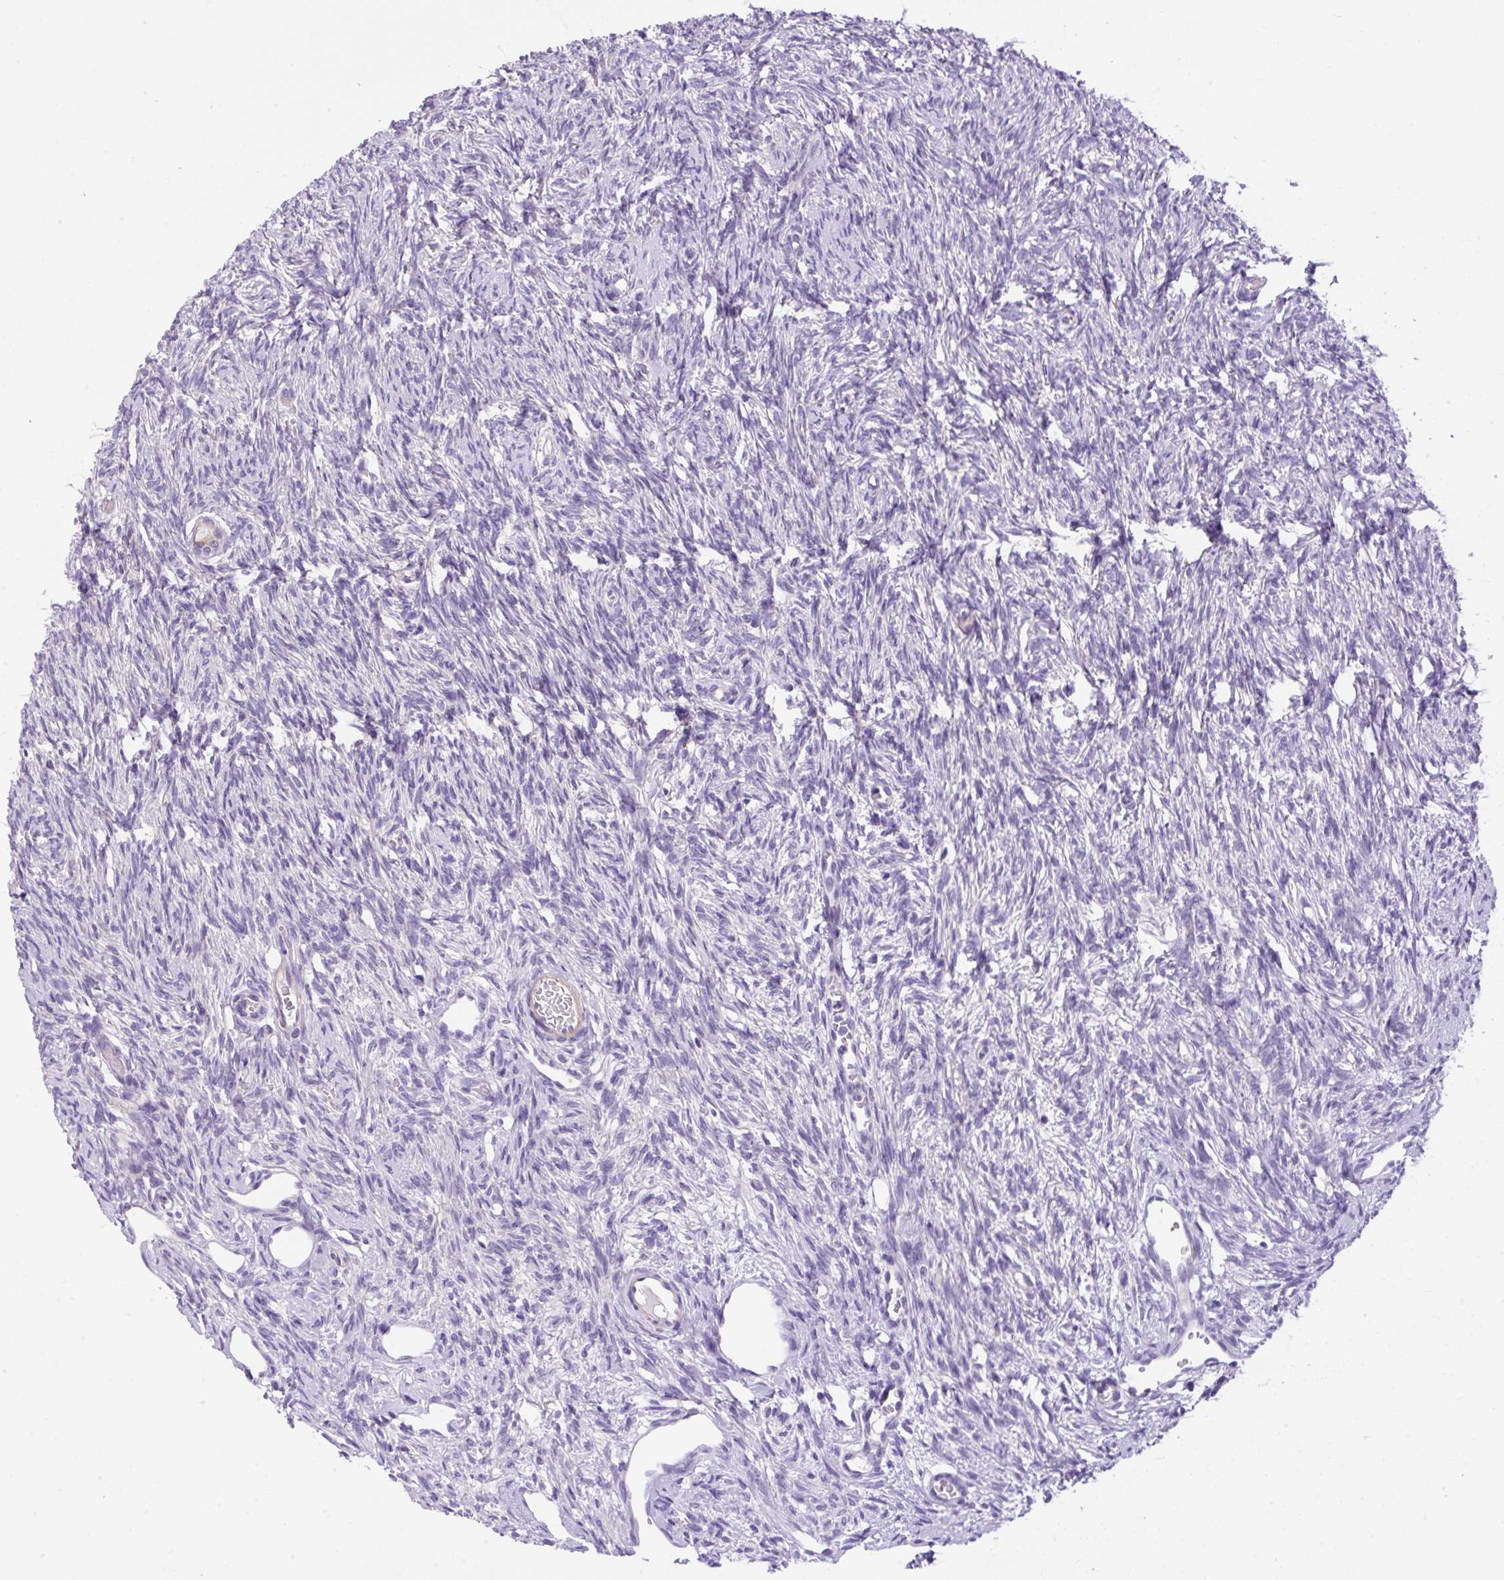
{"staining": {"intensity": "weak", "quantity": ">75%", "location": "cytoplasmic/membranous"}, "tissue": "ovary", "cell_type": "Follicle cells", "image_type": "normal", "snomed": [{"axis": "morphology", "description": "Normal tissue, NOS"}, {"axis": "topography", "description": "Ovary"}], "caption": "Ovary was stained to show a protein in brown. There is low levels of weak cytoplasmic/membranous staining in approximately >75% of follicle cells.", "gene": "NPTN", "patient": {"sex": "female", "age": 33}}